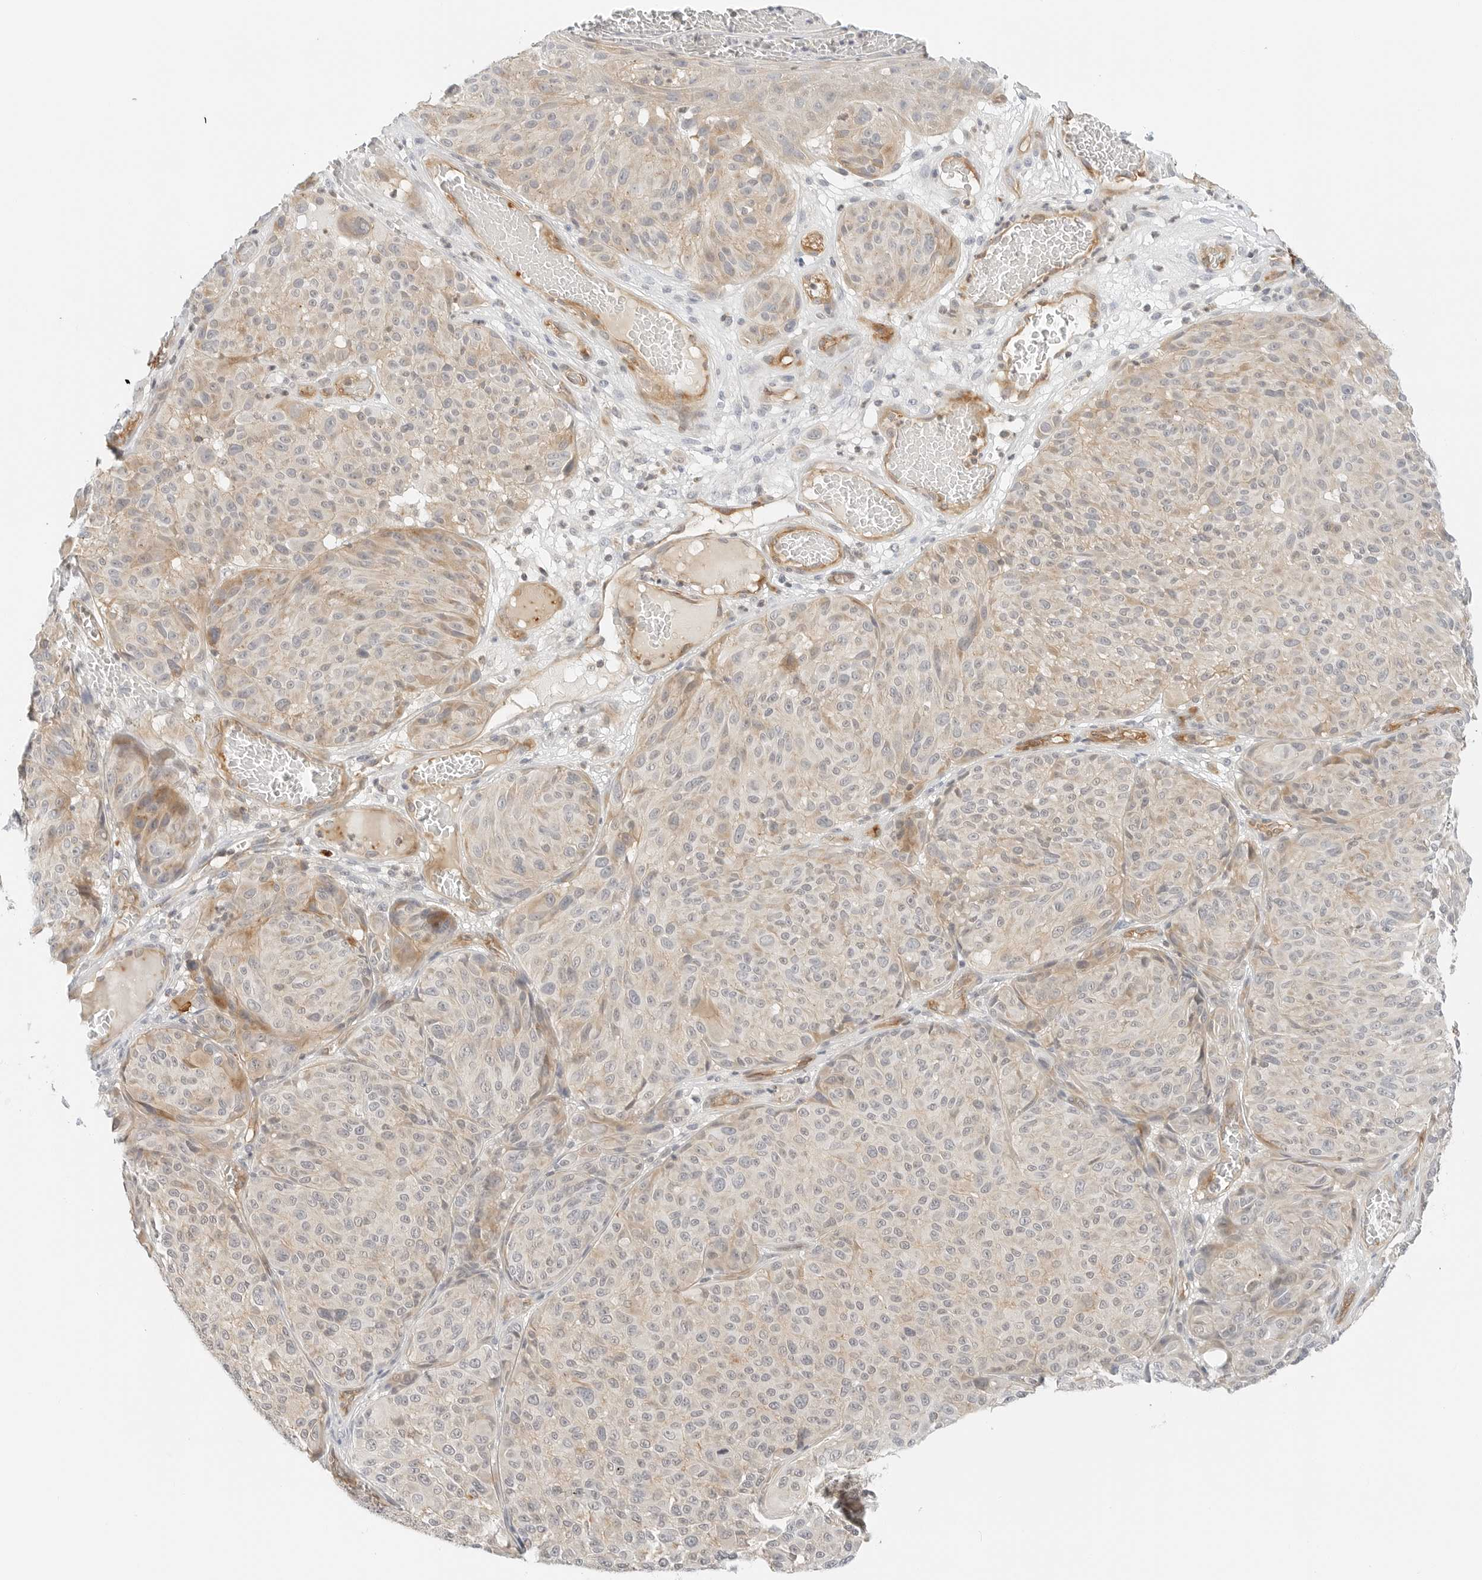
{"staining": {"intensity": "weak", "quantity": "<25%", "location": "cytoplasmic/membranous"}, "tissue": "melanoma", "cell_type": "Tumor cells", "image_type": "cancer", "snomed": [{"axis": "morphology", "description": "Malignant melanoma, NOS"}, {"axis": "topography", "description": "Skin"}], "caption": "The IHC histopathology image has no significant expression in tumor cells of malignant melanoma tissue.", "gene": "IQCC", "patient": {"sex": "male", "age": 83}}